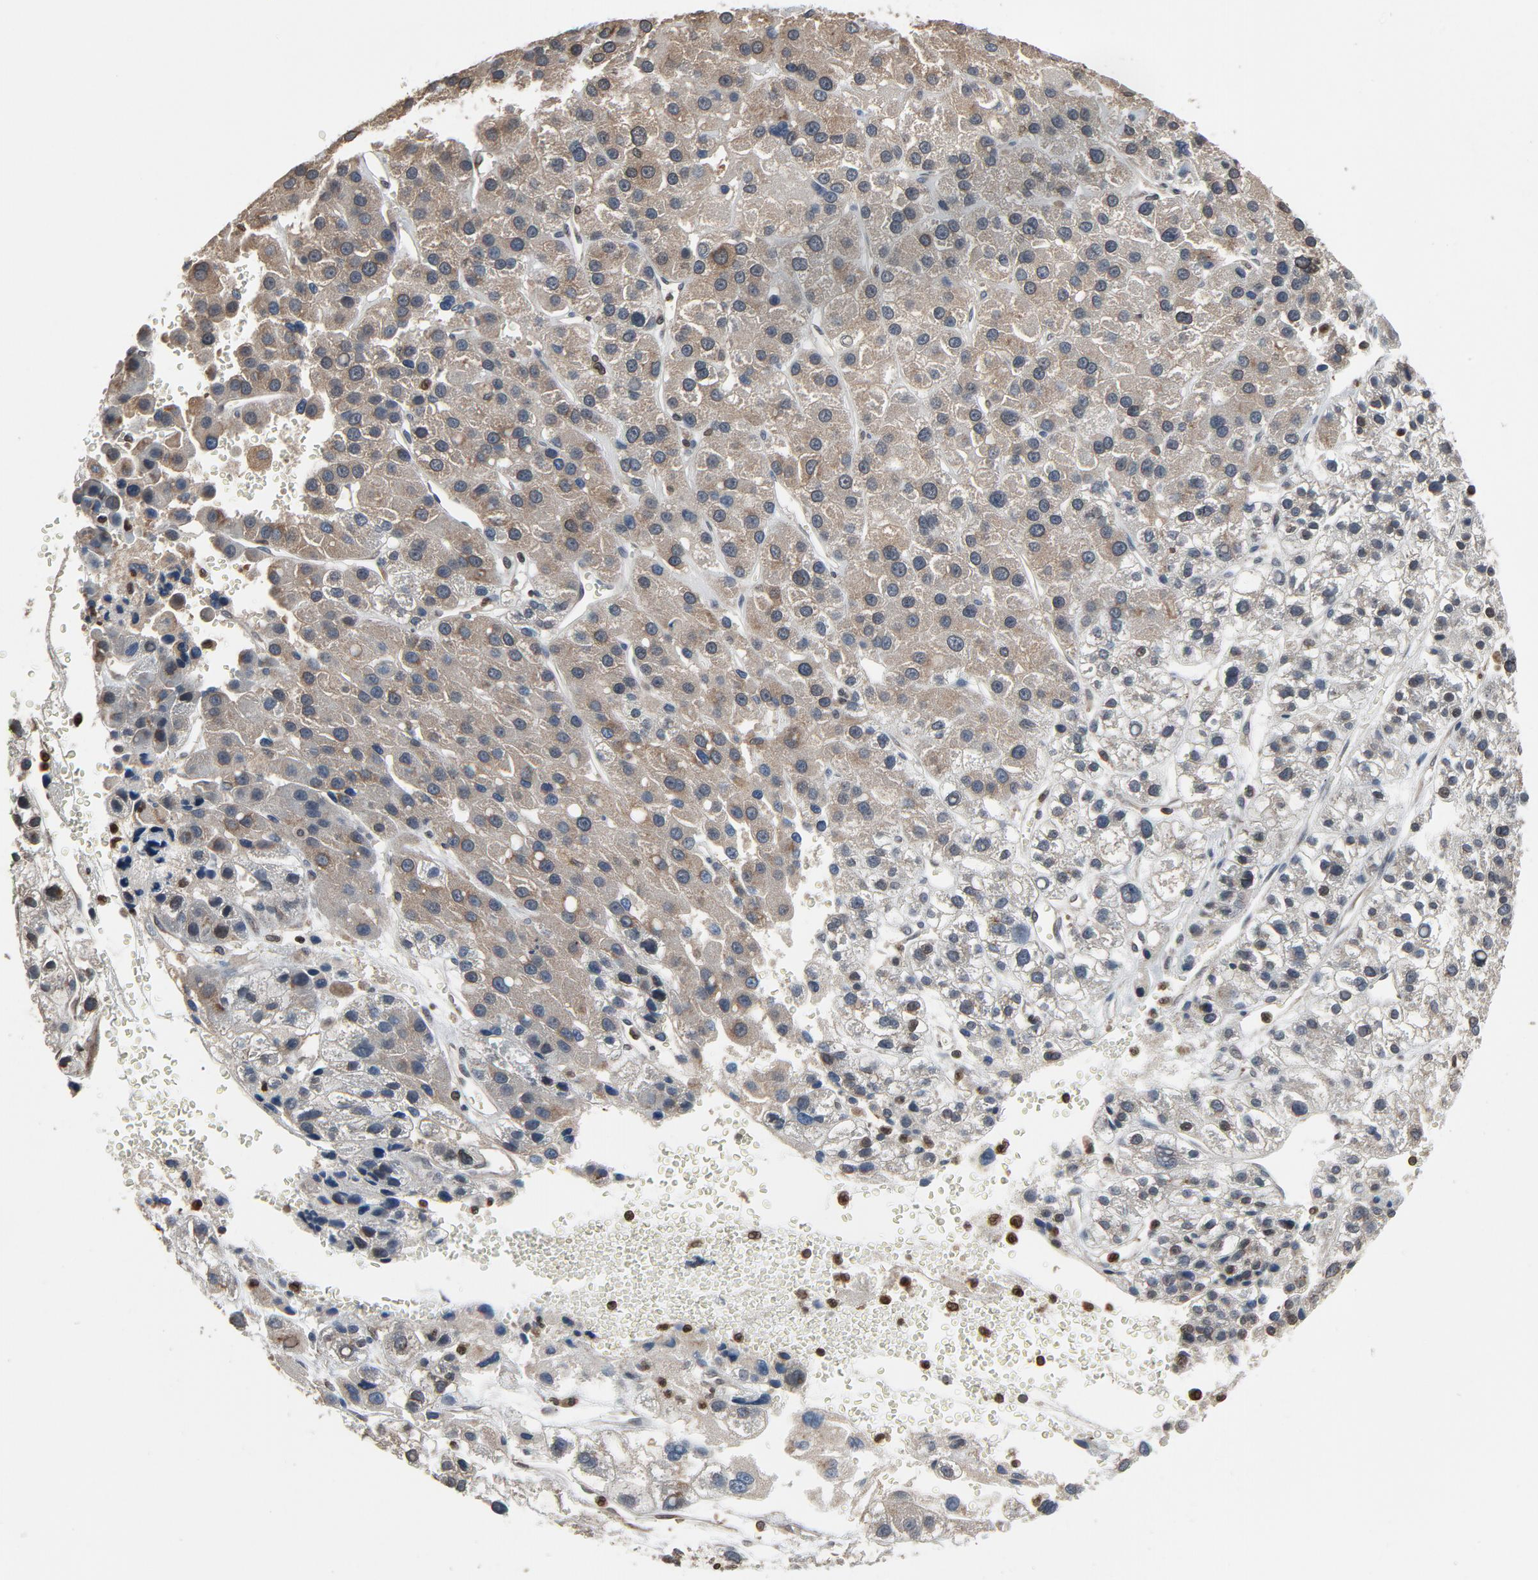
{"staining": {"intensity": "weak", "quantity": ">75%", "location": "cytoplasmic/membranous"}, "tissue": "liver cancer", "cell_type": "Tumor cells", "image_type": "cancer", "snomed": [{"axis": "morphology", "description": "Carcinoma, Hepatocellular, NOS"}, {"axis": "topography", "description": "Liver"}], "caption": "Immunohistochemical staining of human hepatocellular carcinoma (liver) displays weak cytoplasmic/membranous protein positivity in about >75% of tumor cells.", "gene": "UBE2D1", "patient": {"sex": "female", "age": 85}}